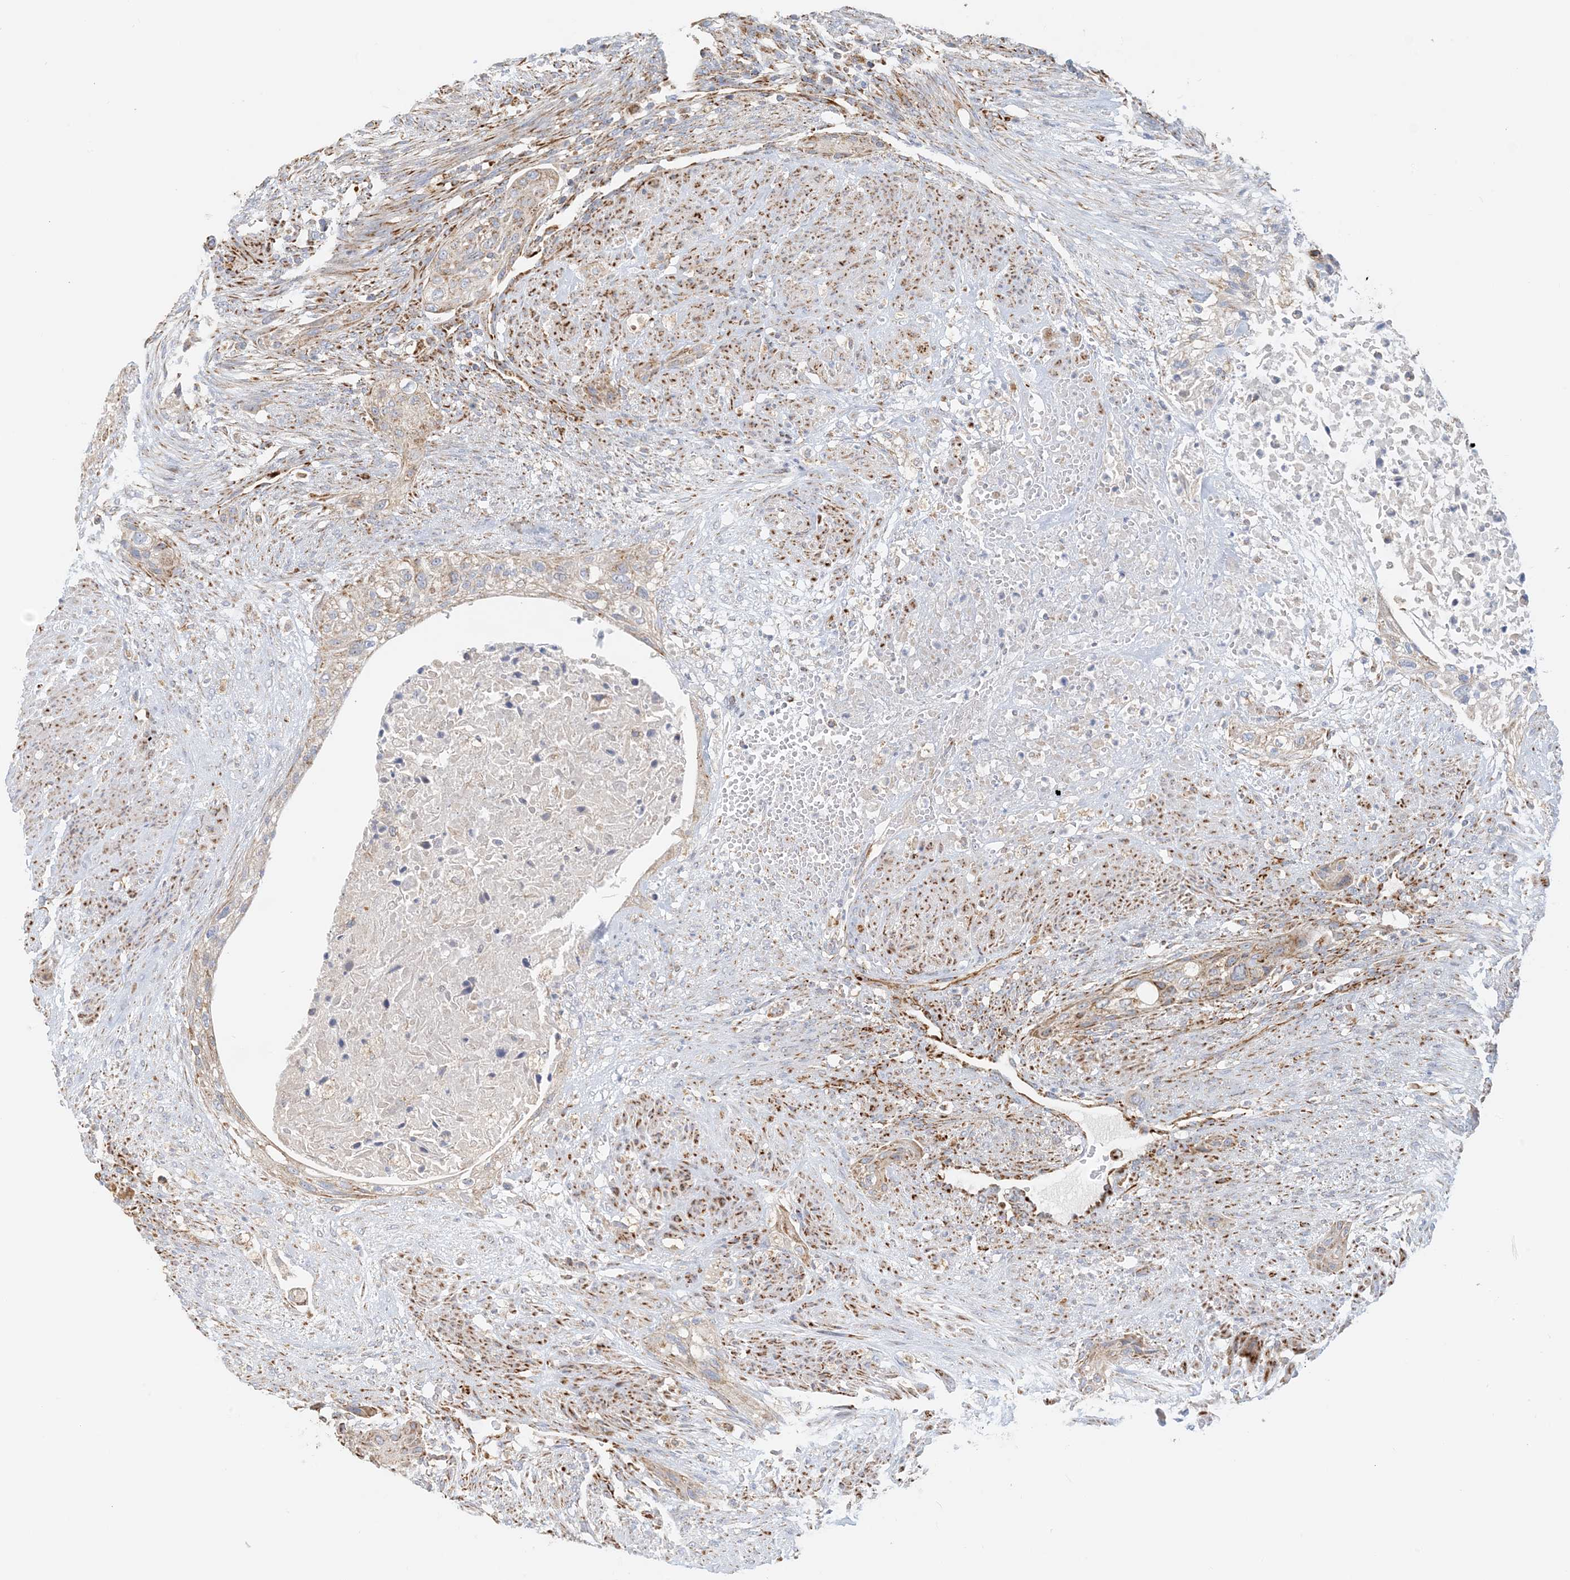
{"staining": {"intensity": "weak", "quantity": "25%-75%", "location": "cytoplasmic/membranous"}, "tissue": "urothelial cancer", "cell_type": "Tumor cells", "image_type": "cancer", "snomed": [{"axis": "morphology", "description": "Urothelial carcinoma, High grade"}, {"axis": "topography", "description": "Urinary bladder"}], "caption": "Urothelial cancer stained for a protein (brown) exhibits weak cytoplasmic/membranous positive positivity in approximately 25%-75% of tumor cells.", "gene": "COA3", "patient": {"sex": "male", "age": 35}}